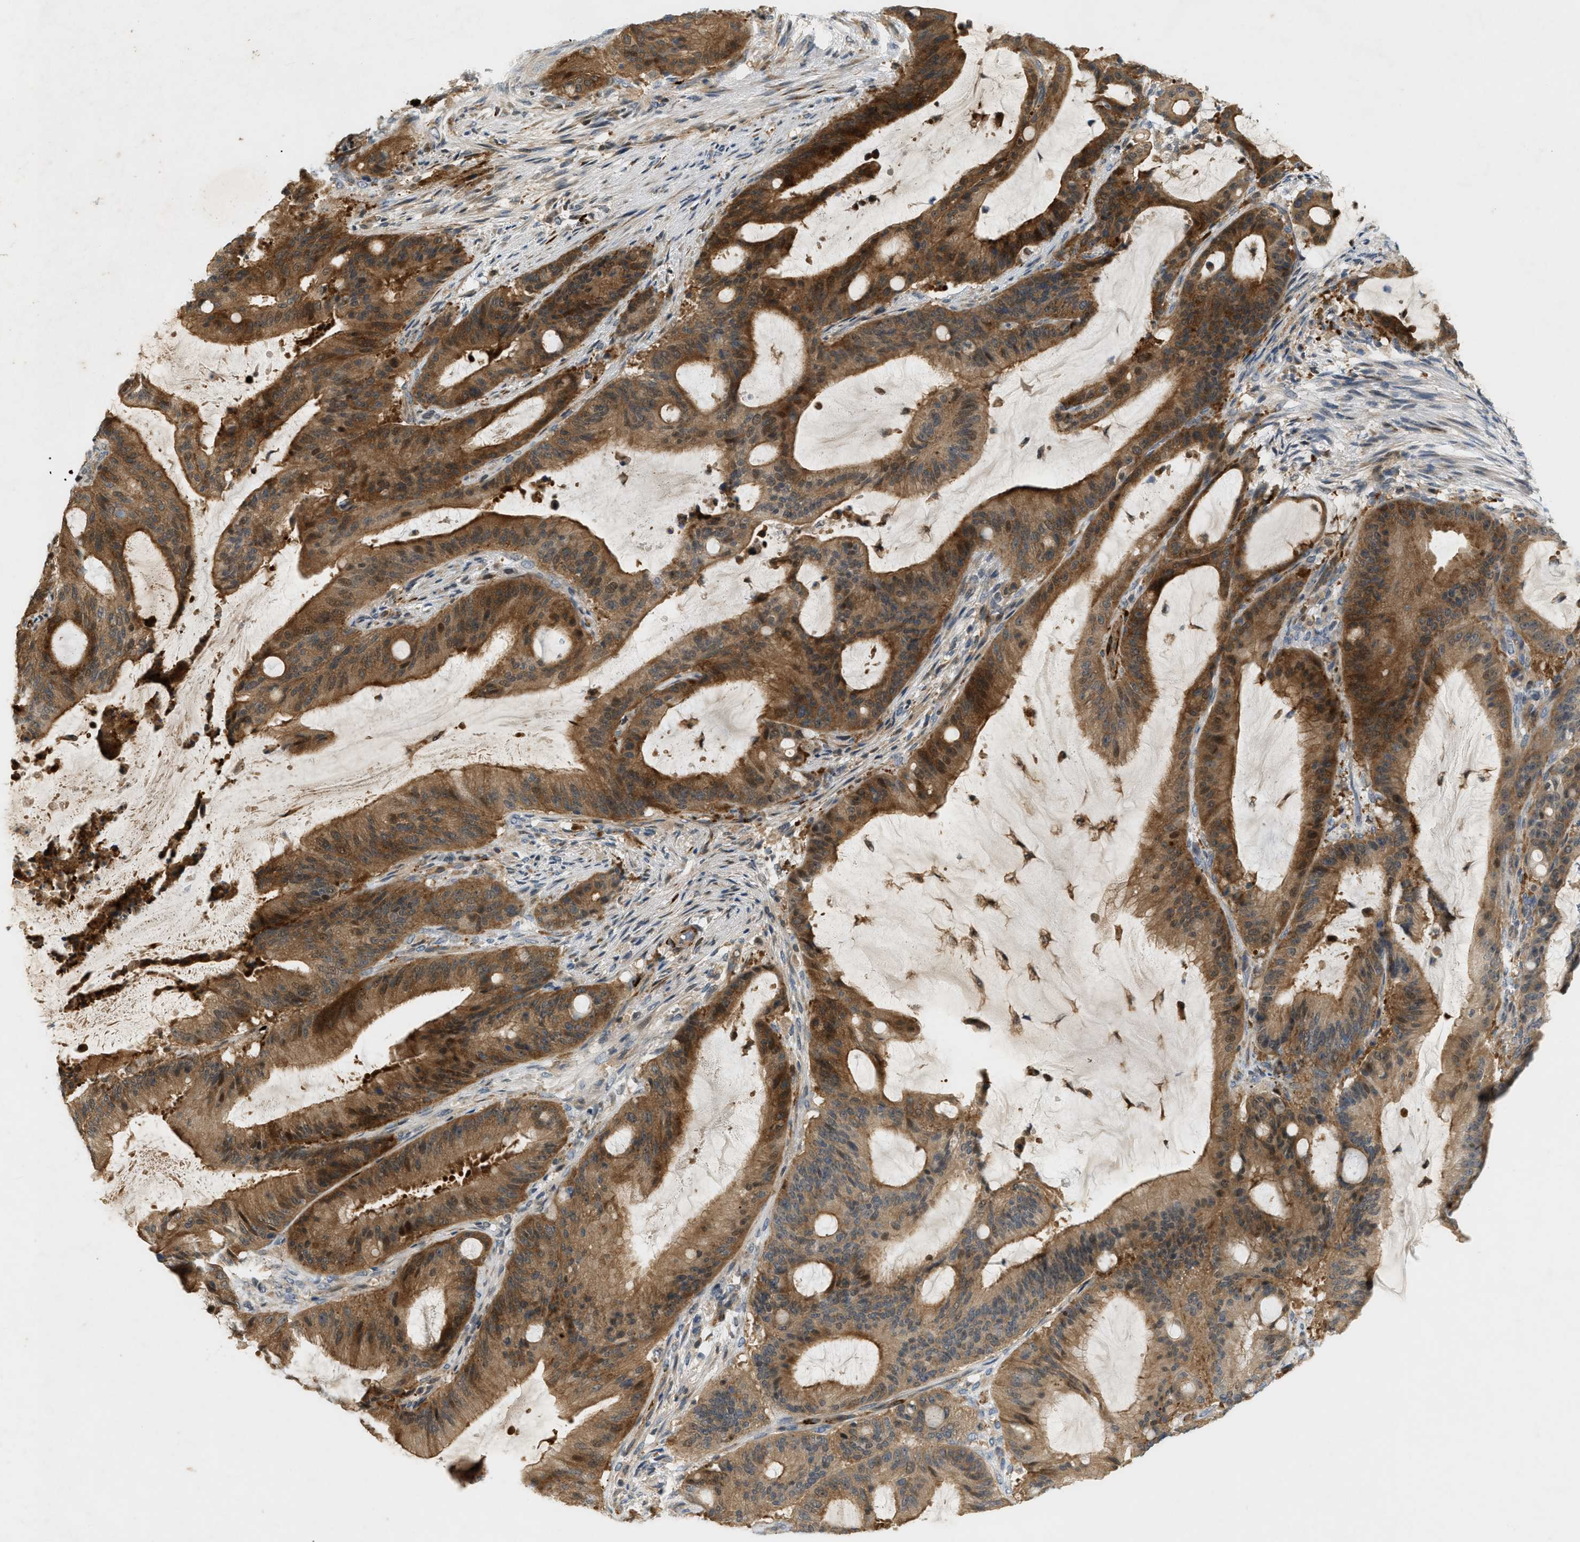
{"staining": {"intensity": "strong", "quantity": ">75%", "location": "cytoplasmic/membranous,nuclear"}, "tissue": "liver cancer", "cell_type": "Tumor cells", "image_type": "cancer", "snomed": [{"axis": "morphology", "description": "Normal tissue, NOS"}, {"axis": "morphology", "description": "Cholangiocarcinoma"}, {"axis": "topography", "description": "Liver"}, {"axis": "topography", "description": "Peripheral nerve tissue"}], "caption": "This histopathology image shows liver cholangiocarcinoma stained with immunohistochemistry (IHC) to label a protein in brown. The cytoplasmic/membranous and nuclear of tumor cells show strong positivity for the protein. Nuclei are counter-stained blue.", "gene": "PDCL3", "patient": {"sex": "female", "age": 73}}